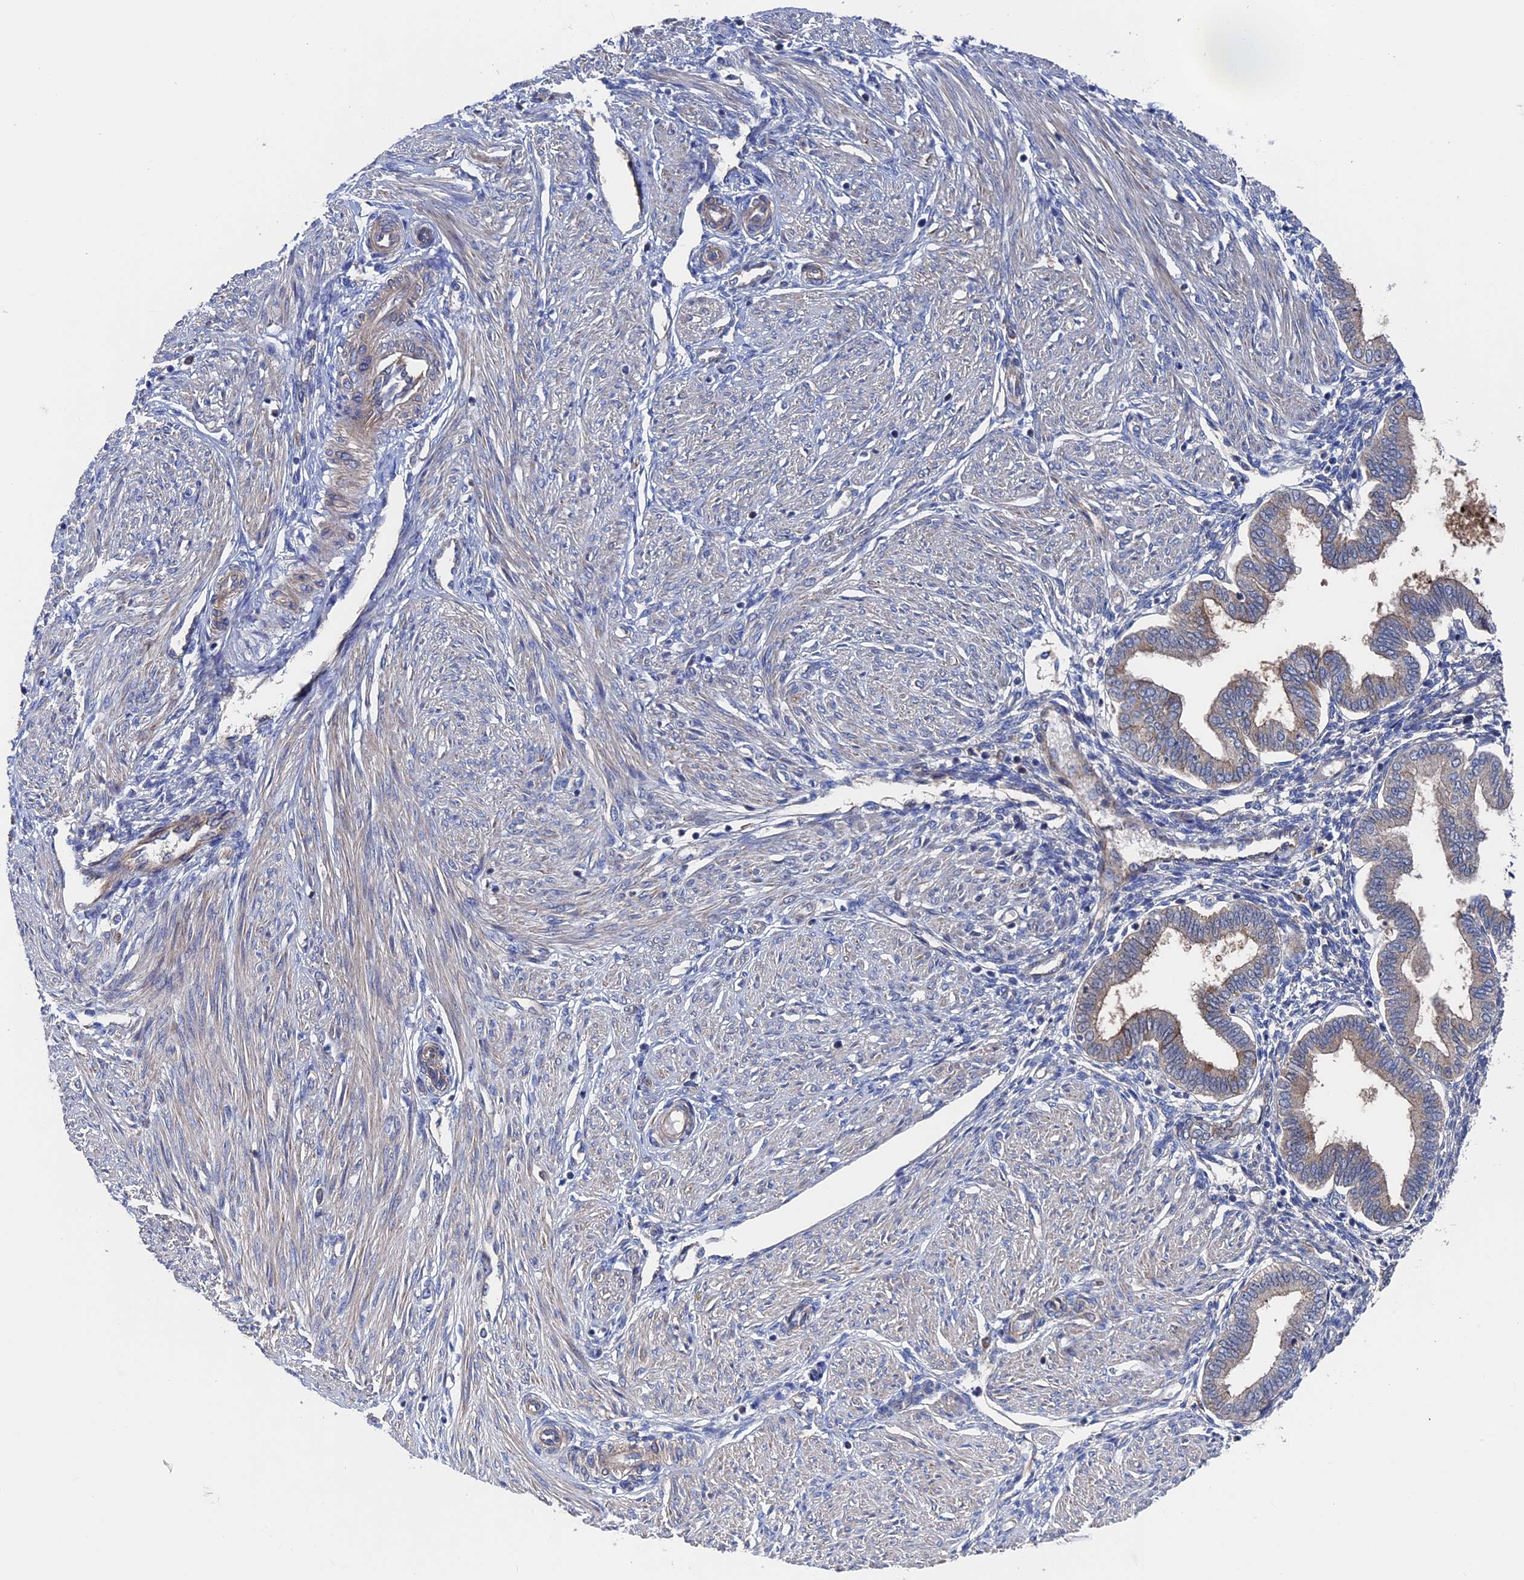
{"staining": {"intensity": "negative", "quantity": "none", "location": "none"}, "tissue": "endometrium", "cell_type": "Cells in endometrial stroma", "image_type": "normal", "snomed": [{"axis": "morphology", "description": "Normal tissue, NOS"}, {"axis": "topography", "description": "Endometrium"}], "caption": "An immunohistochemistry histopathology image of unremarkable endometrium is shown. There is no staining in cells in endometrial stroma of endometrium.", "gene": "RPUSD1", "patient": {"sex": "female", "age": 53}}